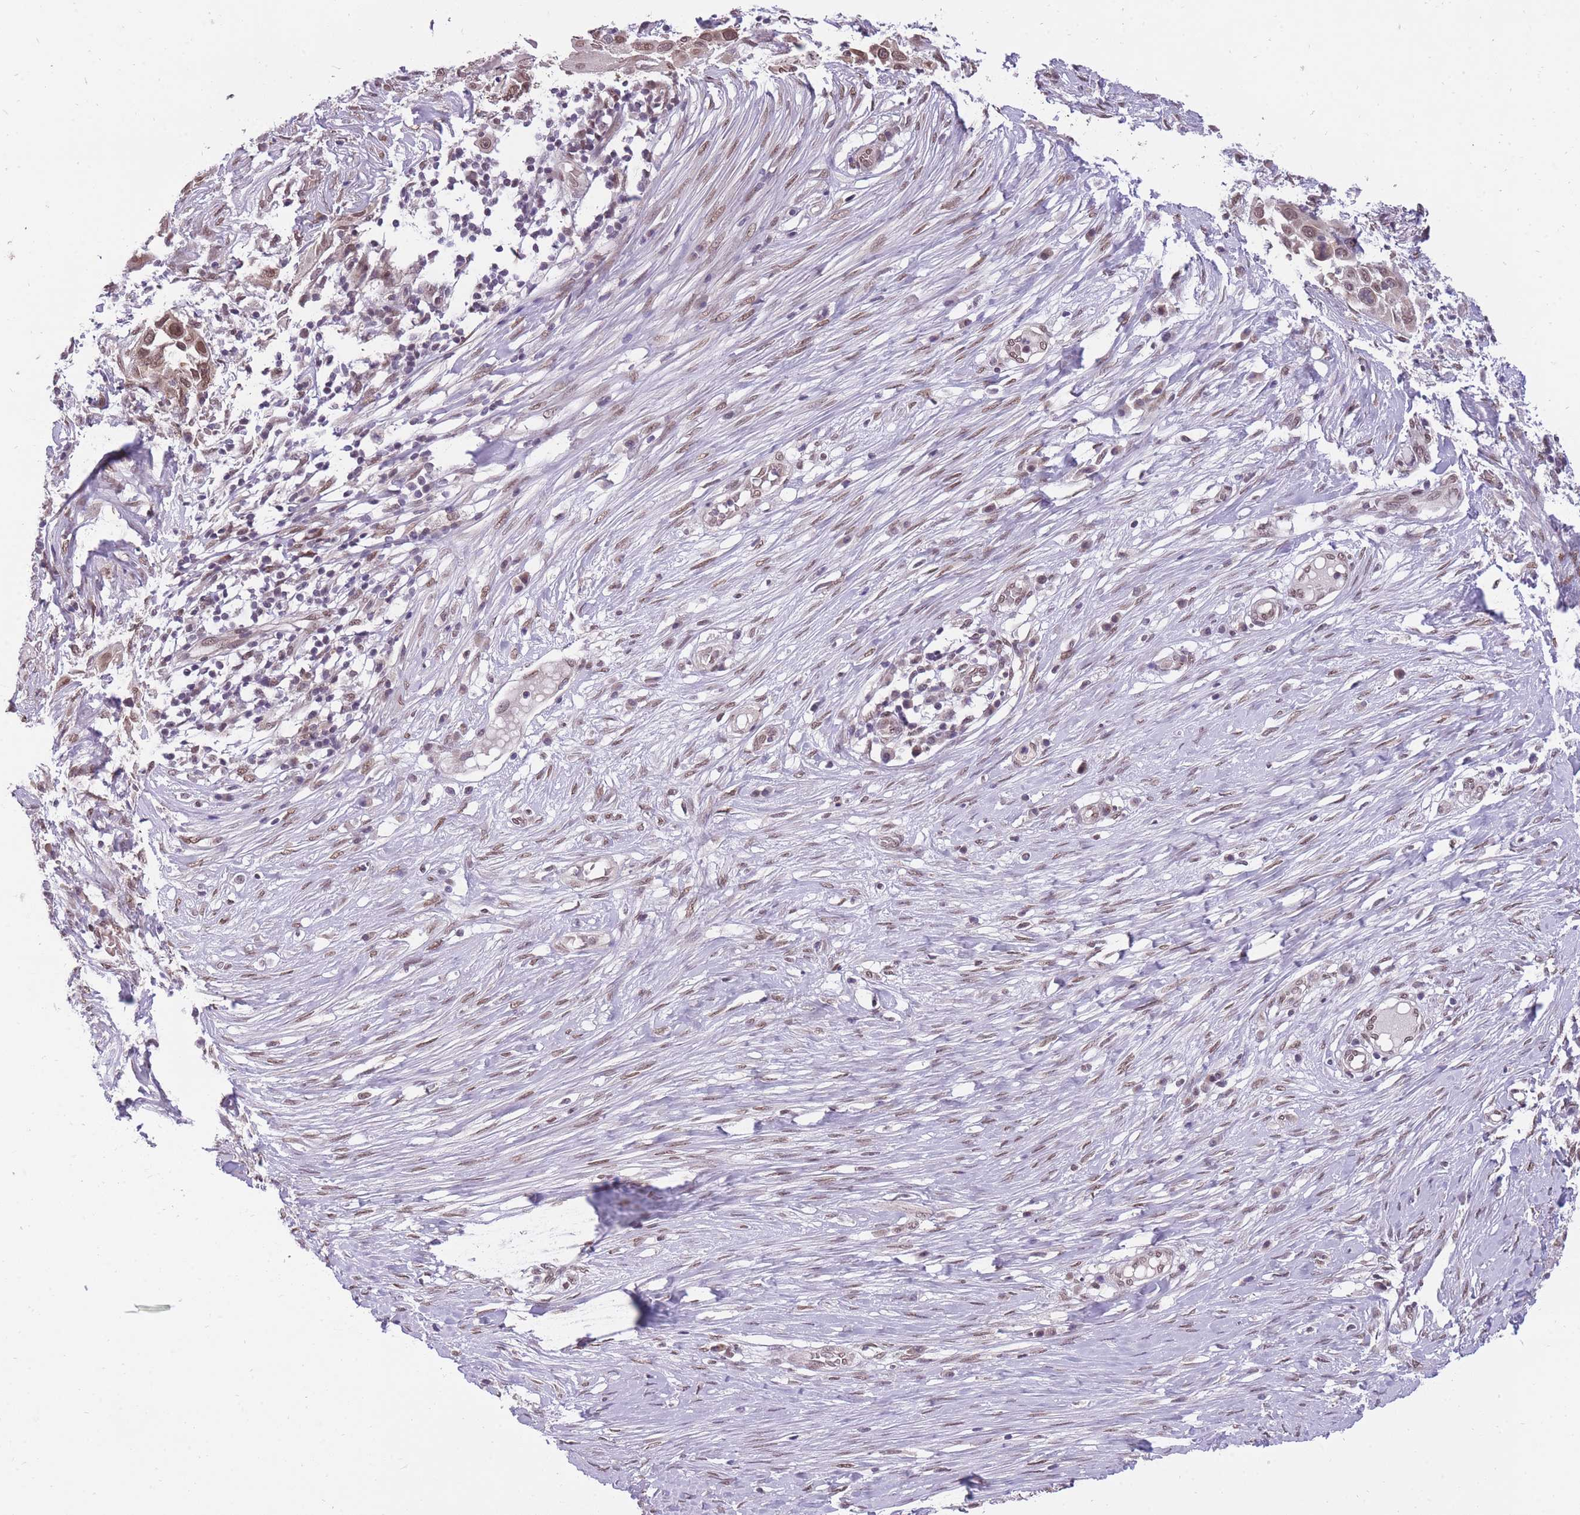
{"staining": {"intensity": "moderate", "quantity": ">75%", "location": "nuclear"}, "tissue": "skin cancer", "cell_type": "Tumor cells", "image_type": "cancer", "snomed": [{"axis": "morphology", "description": "Squamous cell carcinoma, NOS"}, {"axis": "topography", "description": "Skin"}], "caption": "There is medium levels of moderate nuclear staining in tumor cells of skin cancer (squamous cell carcinoma), as demonstrated by immunohistochemical staining (brown color).", "gene": "CDIP1", "patient": {"sex": "female", "age": 44}}